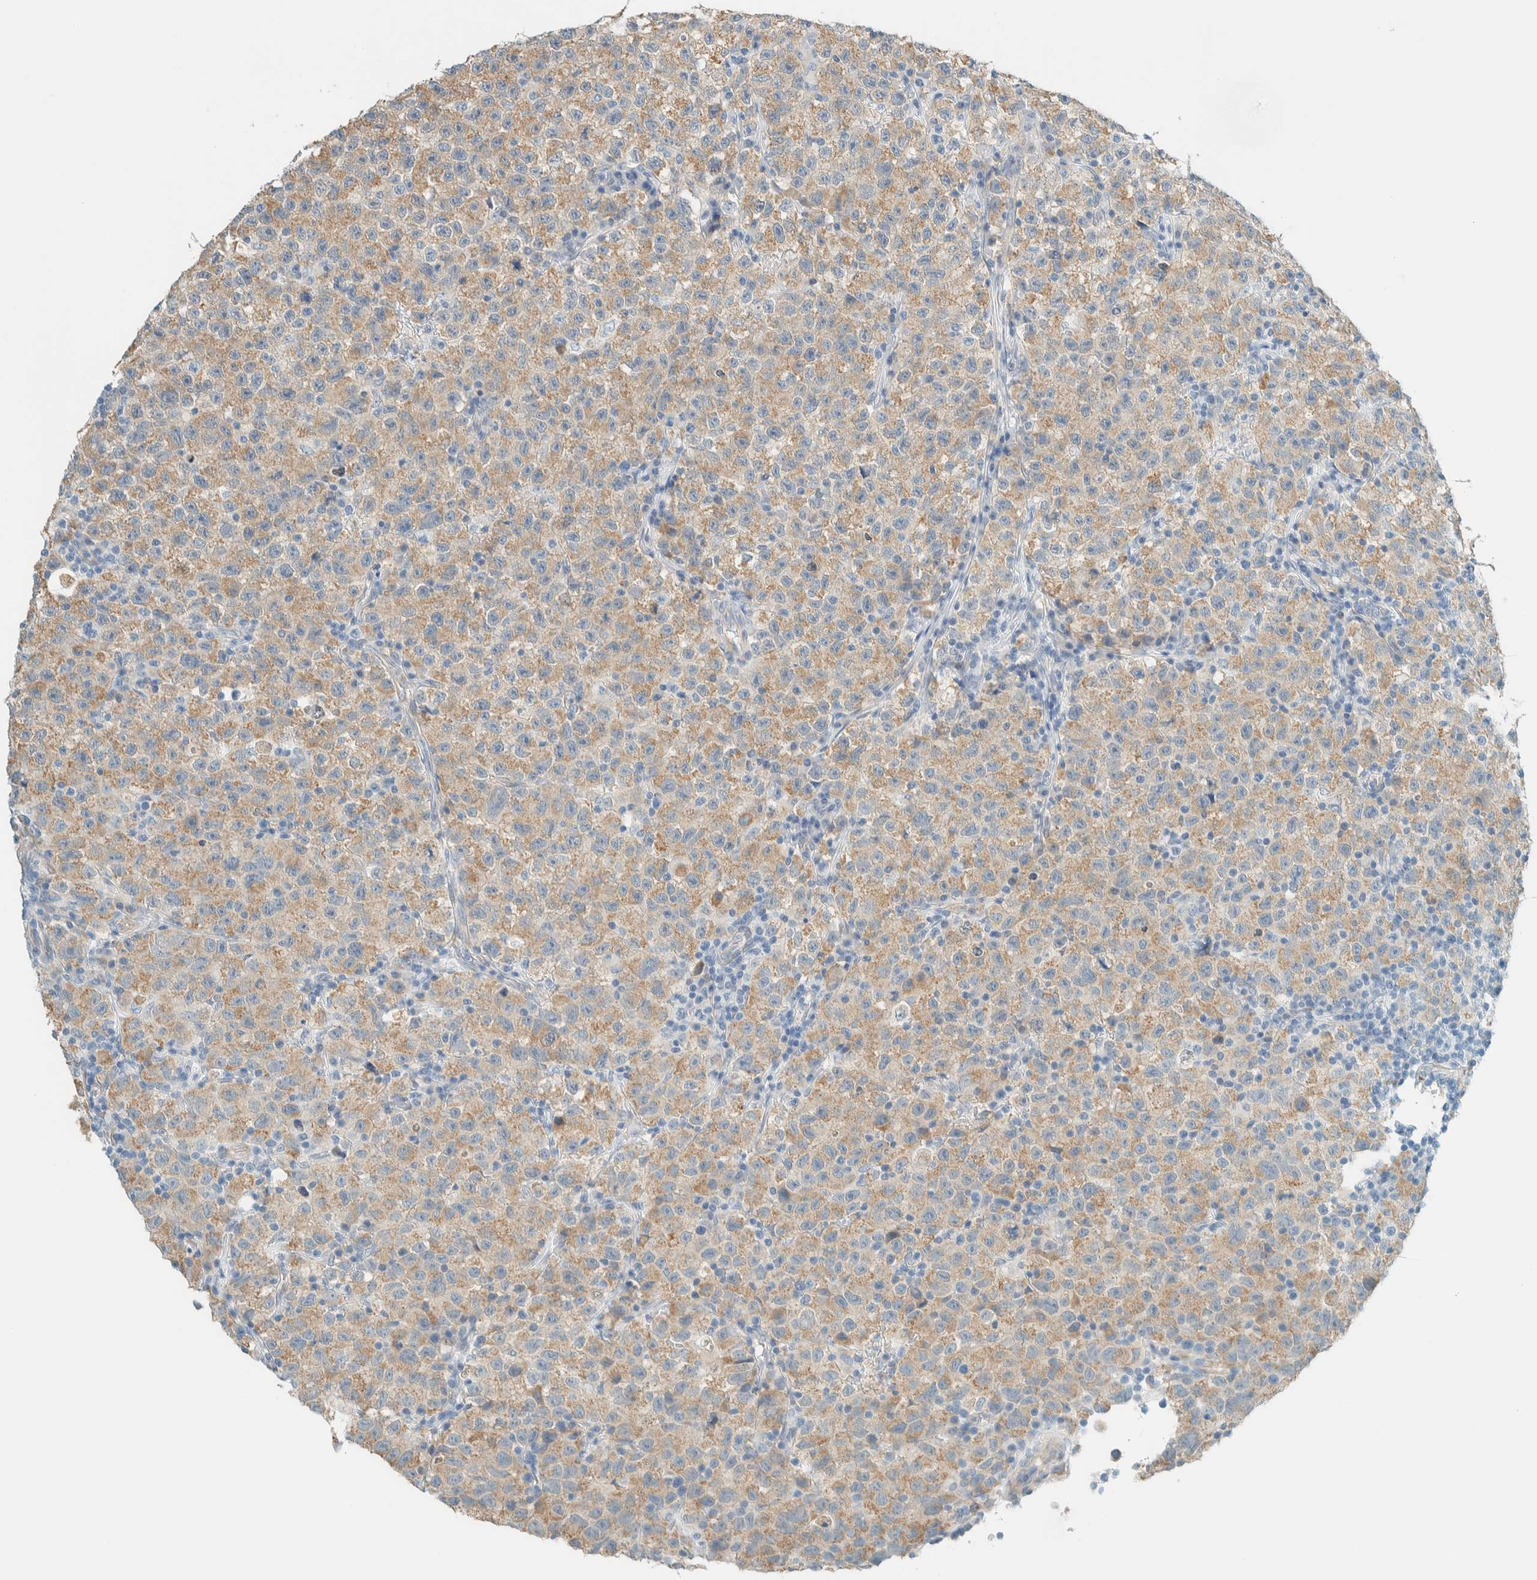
{"staining": {"intensity": "moderate", "quantity": ">75%", "location": "cytoplasmic/membranous"}, "tissue": "testis cancer", "cell_type": "Tumor cells", "image_type": "cancer", "snomed": [{"axis": "morphology", "description": "Seminoma, NOS"}, {"axis": "topography", "description": "Testis"}], "caption": "Seminoma (testis) stained with a brown dye demonstrates moderate cytoplasmic/membranous positive expression in about >75% of tumor cells.", "gene": "ALDH7A1", "patient": {"sex": "male", "age": 22}}